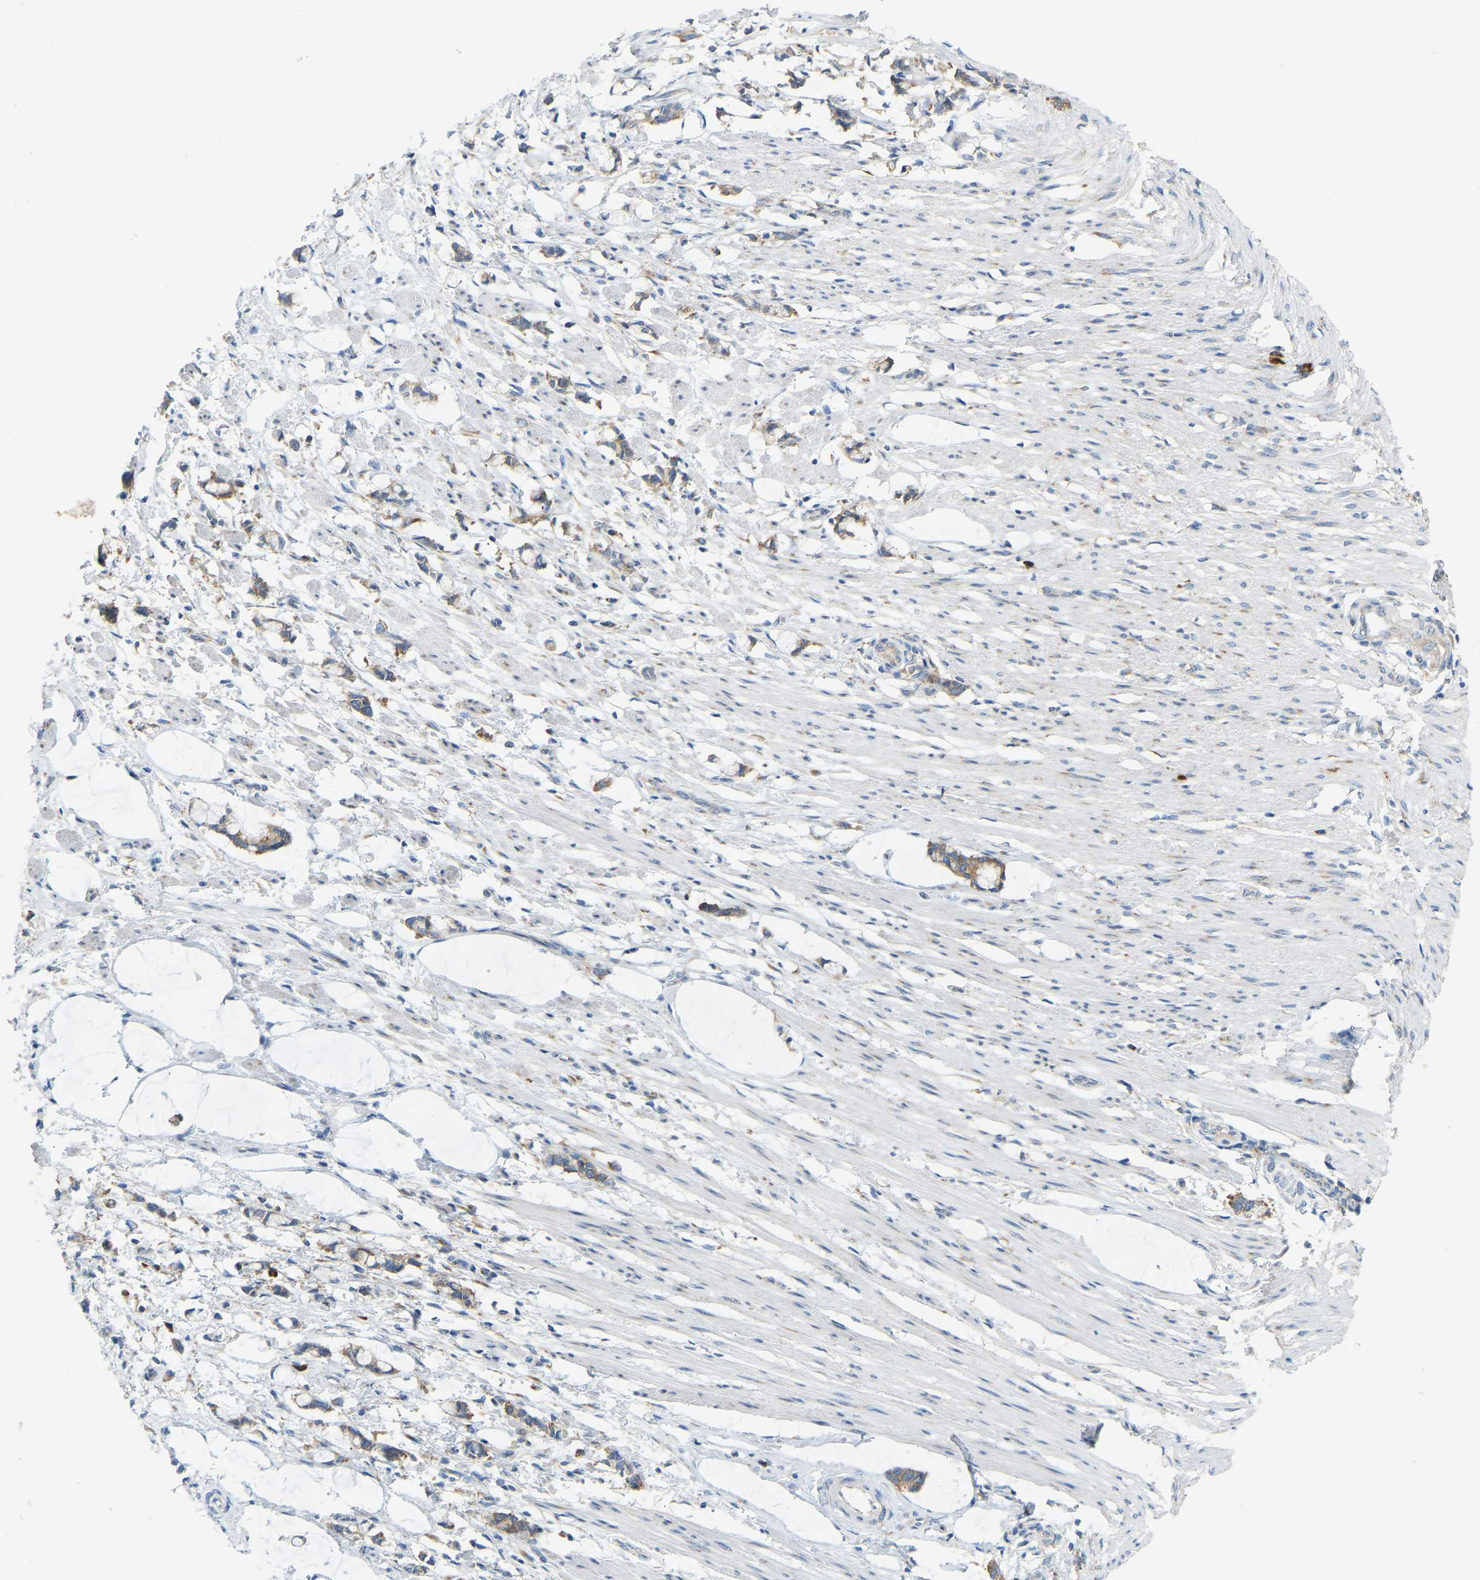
{"staining": {"intensity": "moderate", "quantity": "<25%", "location": "cytoplasmic/membranous"}, "tissue": "smooth muscle", "cell_type": "Smooth muscle cells", "image_type": "normal", "snomed": [{"axis": "morphology", "description": "Normal tissue, NOS"}, {"axis": "morphology", "description": "Adenocarcinoma, NOS"}, {"axis": "topography", "description": "Smooth muscle"}, {"axis": "topography", "description": "Colon"}], "caption": "An IHC histopathology image of benign tissue is shown. Protein staining in brown shows moderate cytoplasmic/membranous positivity in smooth muscle within smooth muscle cells.", "gene": "SND1", "patient": {"sex": "male", "age": 14}}